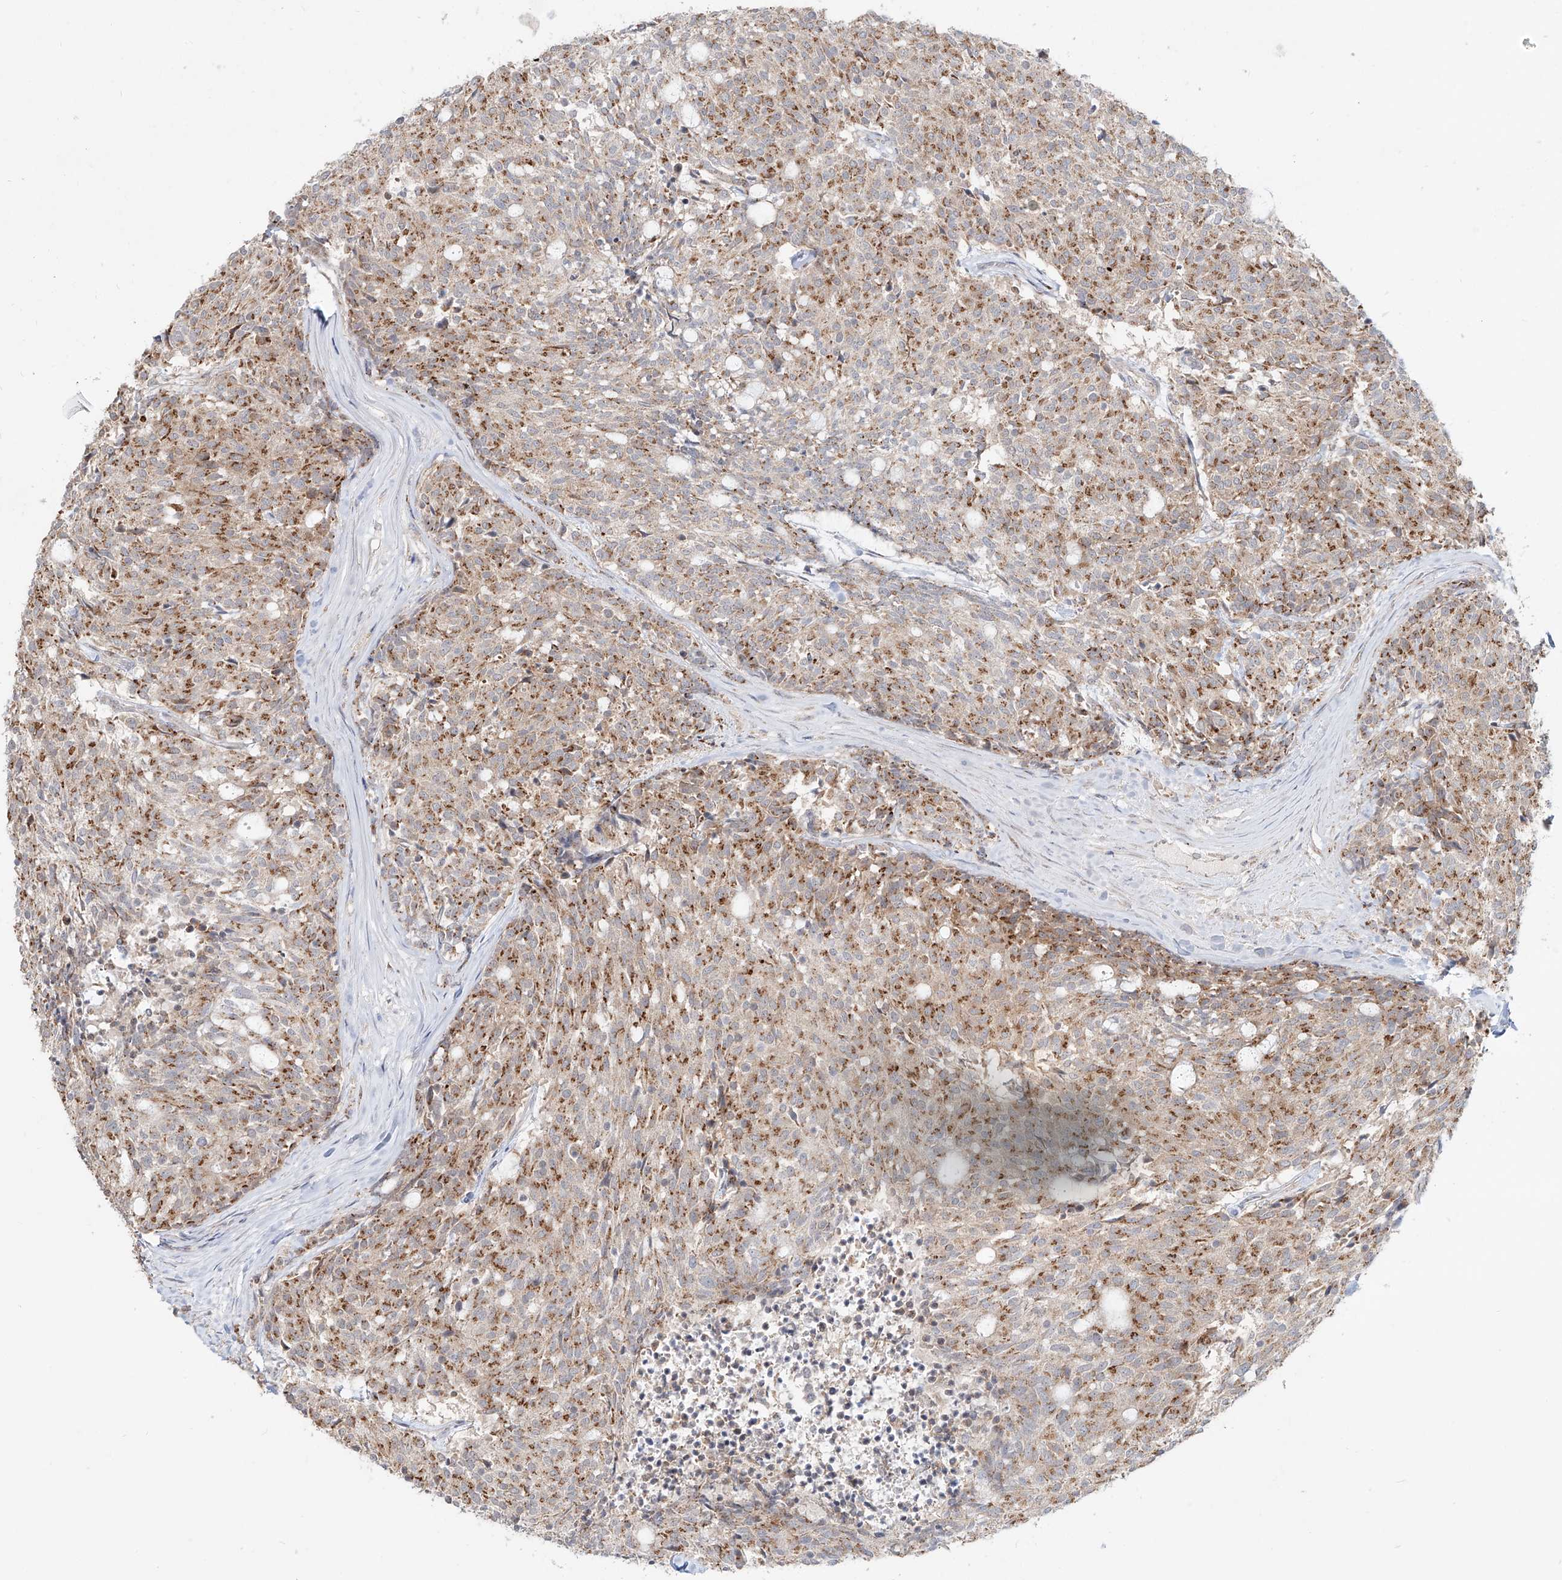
{"staining": {"intensity": "moderate", "quantity": "25%-75%", "location": "cytoplasmic/membranous"}, "tissue": "carcinoid", "cell_type": "Tumor cells", "image_type": "cancer", "snomed": [{"axis": "morphology", "description": "Carcinoid, malignant, NOS"}, {"axis": "topography", "description": "Pancreas"}], "caption": "Moderate cytoplasmic/membranous protein expression is identified in approximately 25%-75% of tumor cells in carcinoid. (IHC, brightfield microscopy, high magnification).", "gene": "BSDC1", "patient": {"sex": "female", "age": 54}}